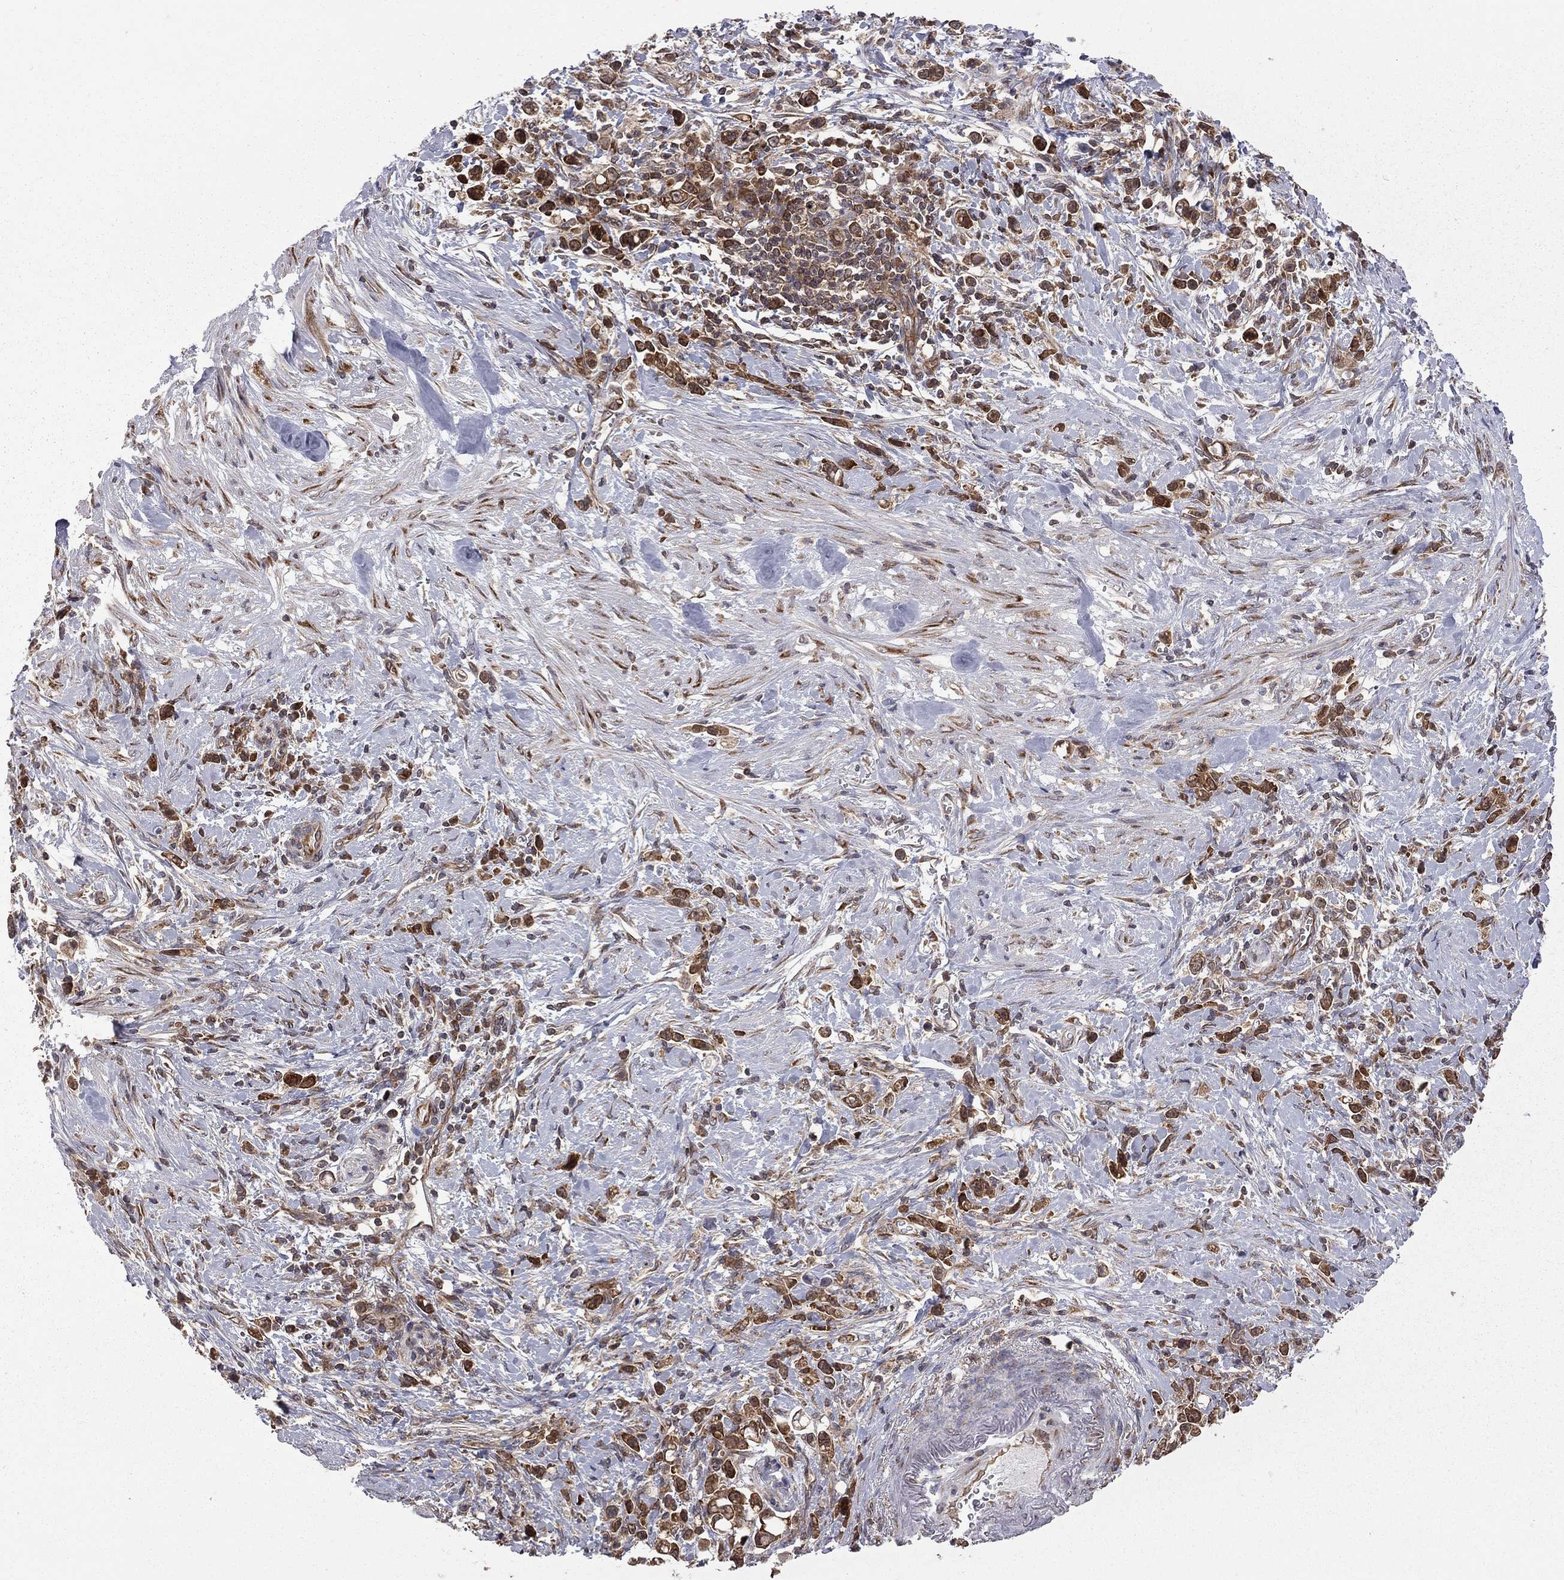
{"staining": {"intensity": "strong", "quantity": ">75%", "location": "cytoplasmic/membranous"}, "tissue": "stomach cancer", "cell_type": "Tumor cells", "image_type": "cancer", "snomed": [{"axis": "morphology", "description": "Adenocarcinoma, NOS"}, {"axis": "topography", "description": "Stomach"}], "caption": "Tumor cells exhibit high levels of strong cytoplasmic/membranous expression in about >75% of cells in human stomach adenocarcinoma.", "gene": "NAA50", "patient": {"sex": "male", "age": 63}}